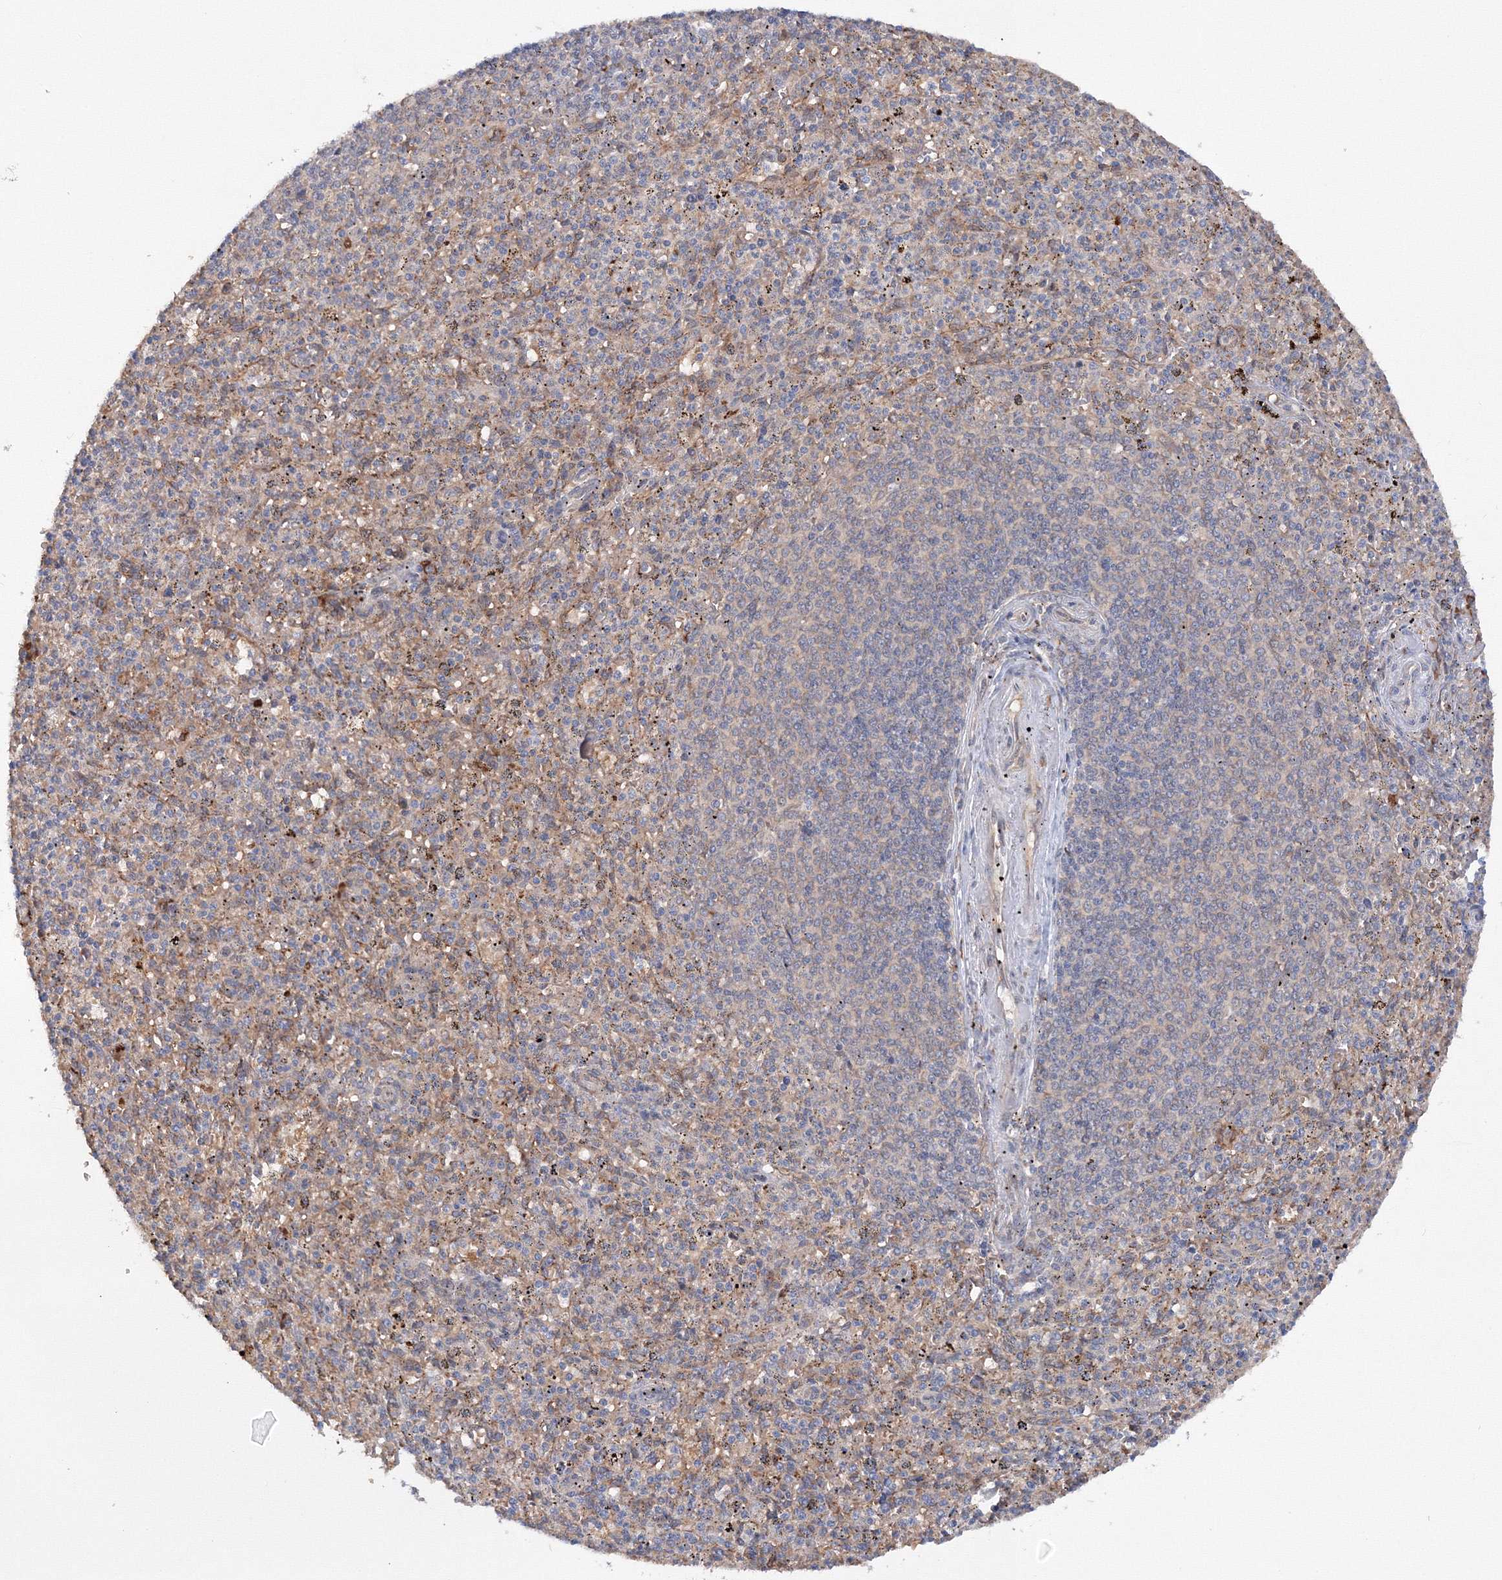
{"staining": {"intensity": "strong", "quantity": "<25%", "location": "cytoplasmic/membranous"}, "tissue": "spleen", "cell_type": "Cells in red pulp", "image_type": "normal", "snomed": [{"axis": "morphology", "description": "Normal tissue, NOS"}, {"axis": "topography", "description": "Spleen"}], "caption": "Immunohistochemical staining of benign human spleen demonstrates <25% levels of strong cytoplasmic/membranous protein staining in about <25% of cells in red pulp.", "gene": "DIS3L2", "patient": {"sex": "male", "age": 72}}